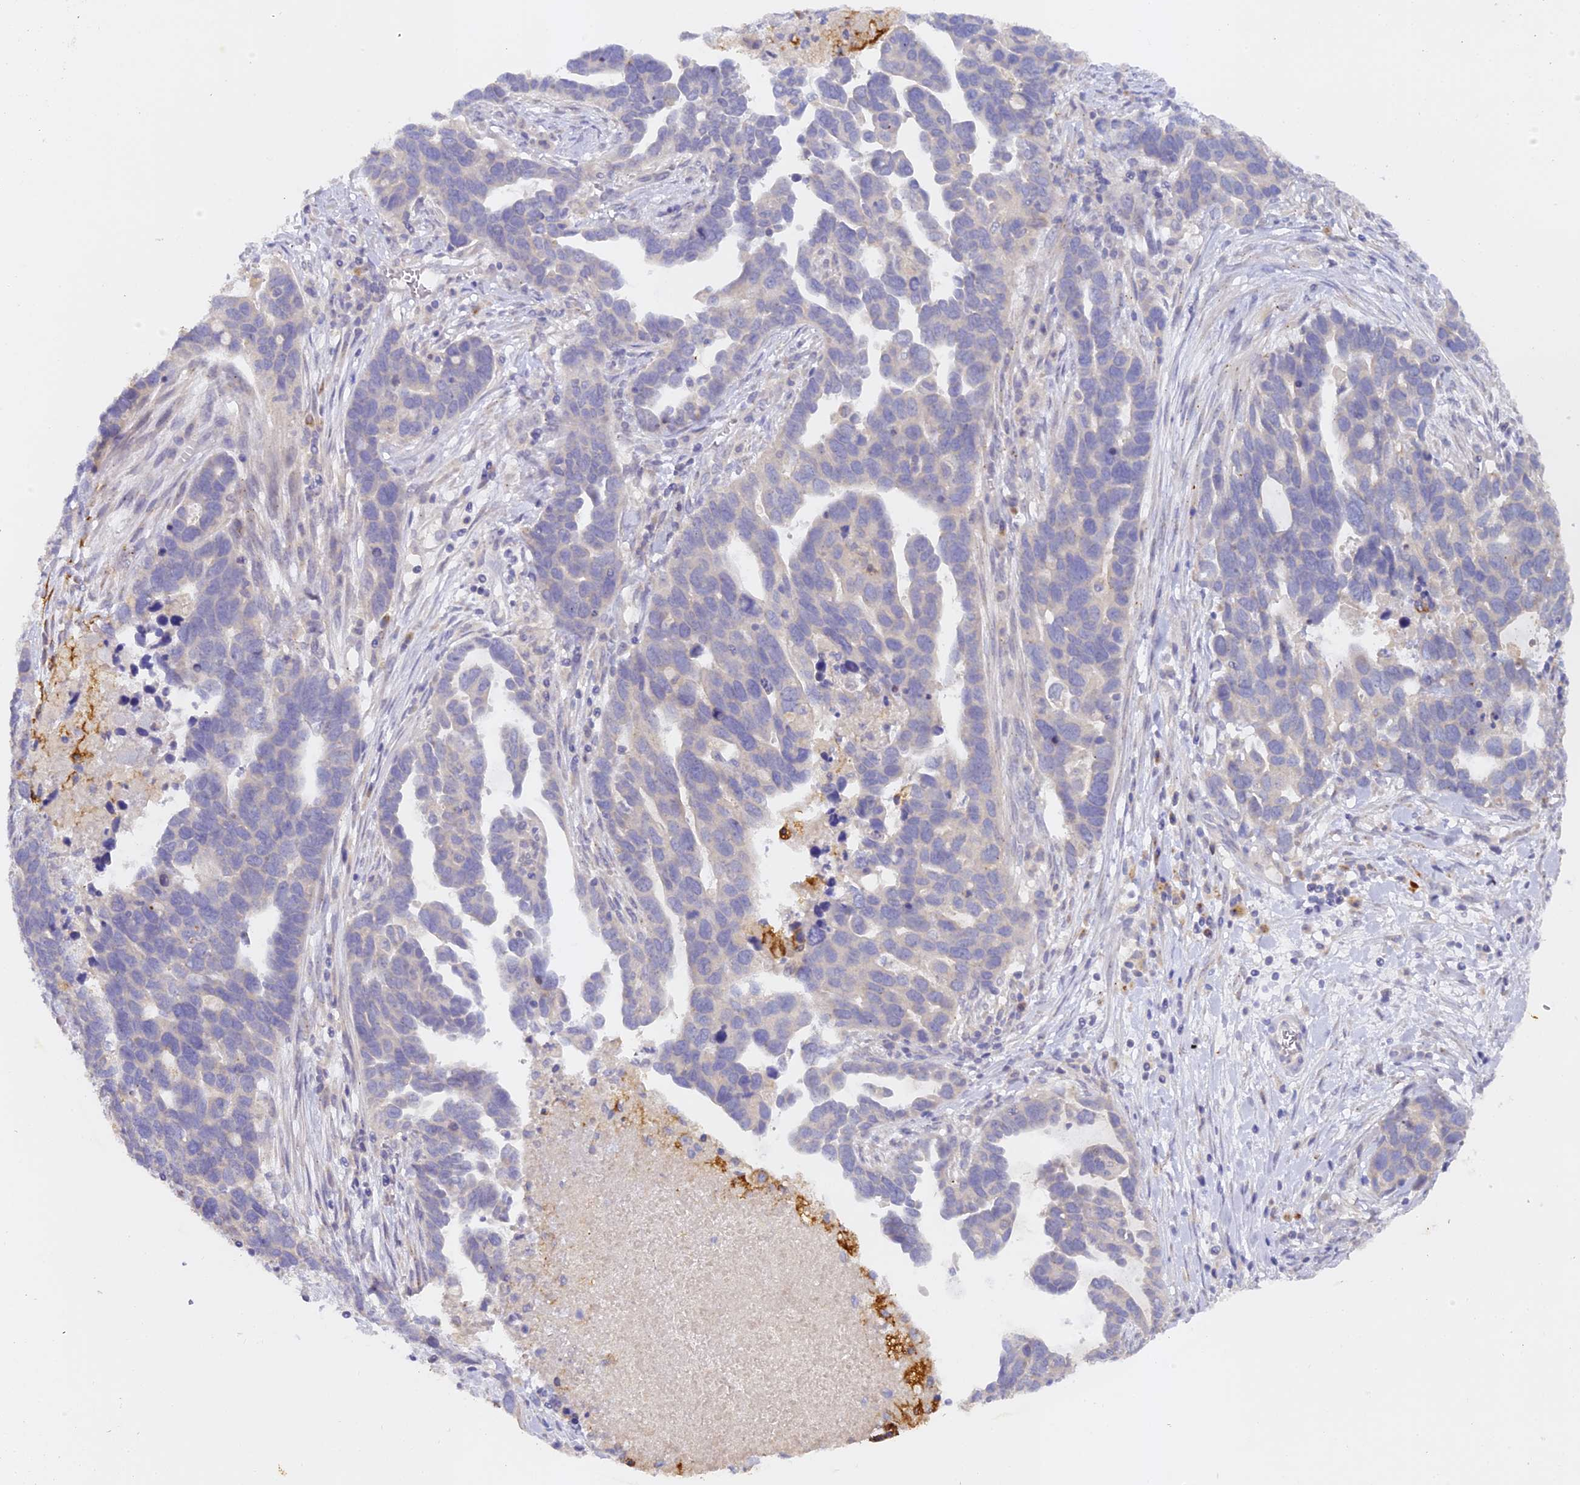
{"staining": {"intensity": "negative", "quantity": "none", "location": "none"}, "tissue": "ovarian cancer", "cell_type": "Tumor cells", "image_type": "cancer", "snomed": [{"axis": "morphology", "description": "Cystadenocarcinoma, serous, NOS"}, {"axis": "topography", "description": "Ovary"}], "caption": "Immunohistochemistry (IHC) micrograph of ovarian serous cystadenocarcinoma stained for a protein (brown), which displays no positivity in tumor cells.", "gene": "DONSON", "patient": {"sex": "female", "age": 54}}